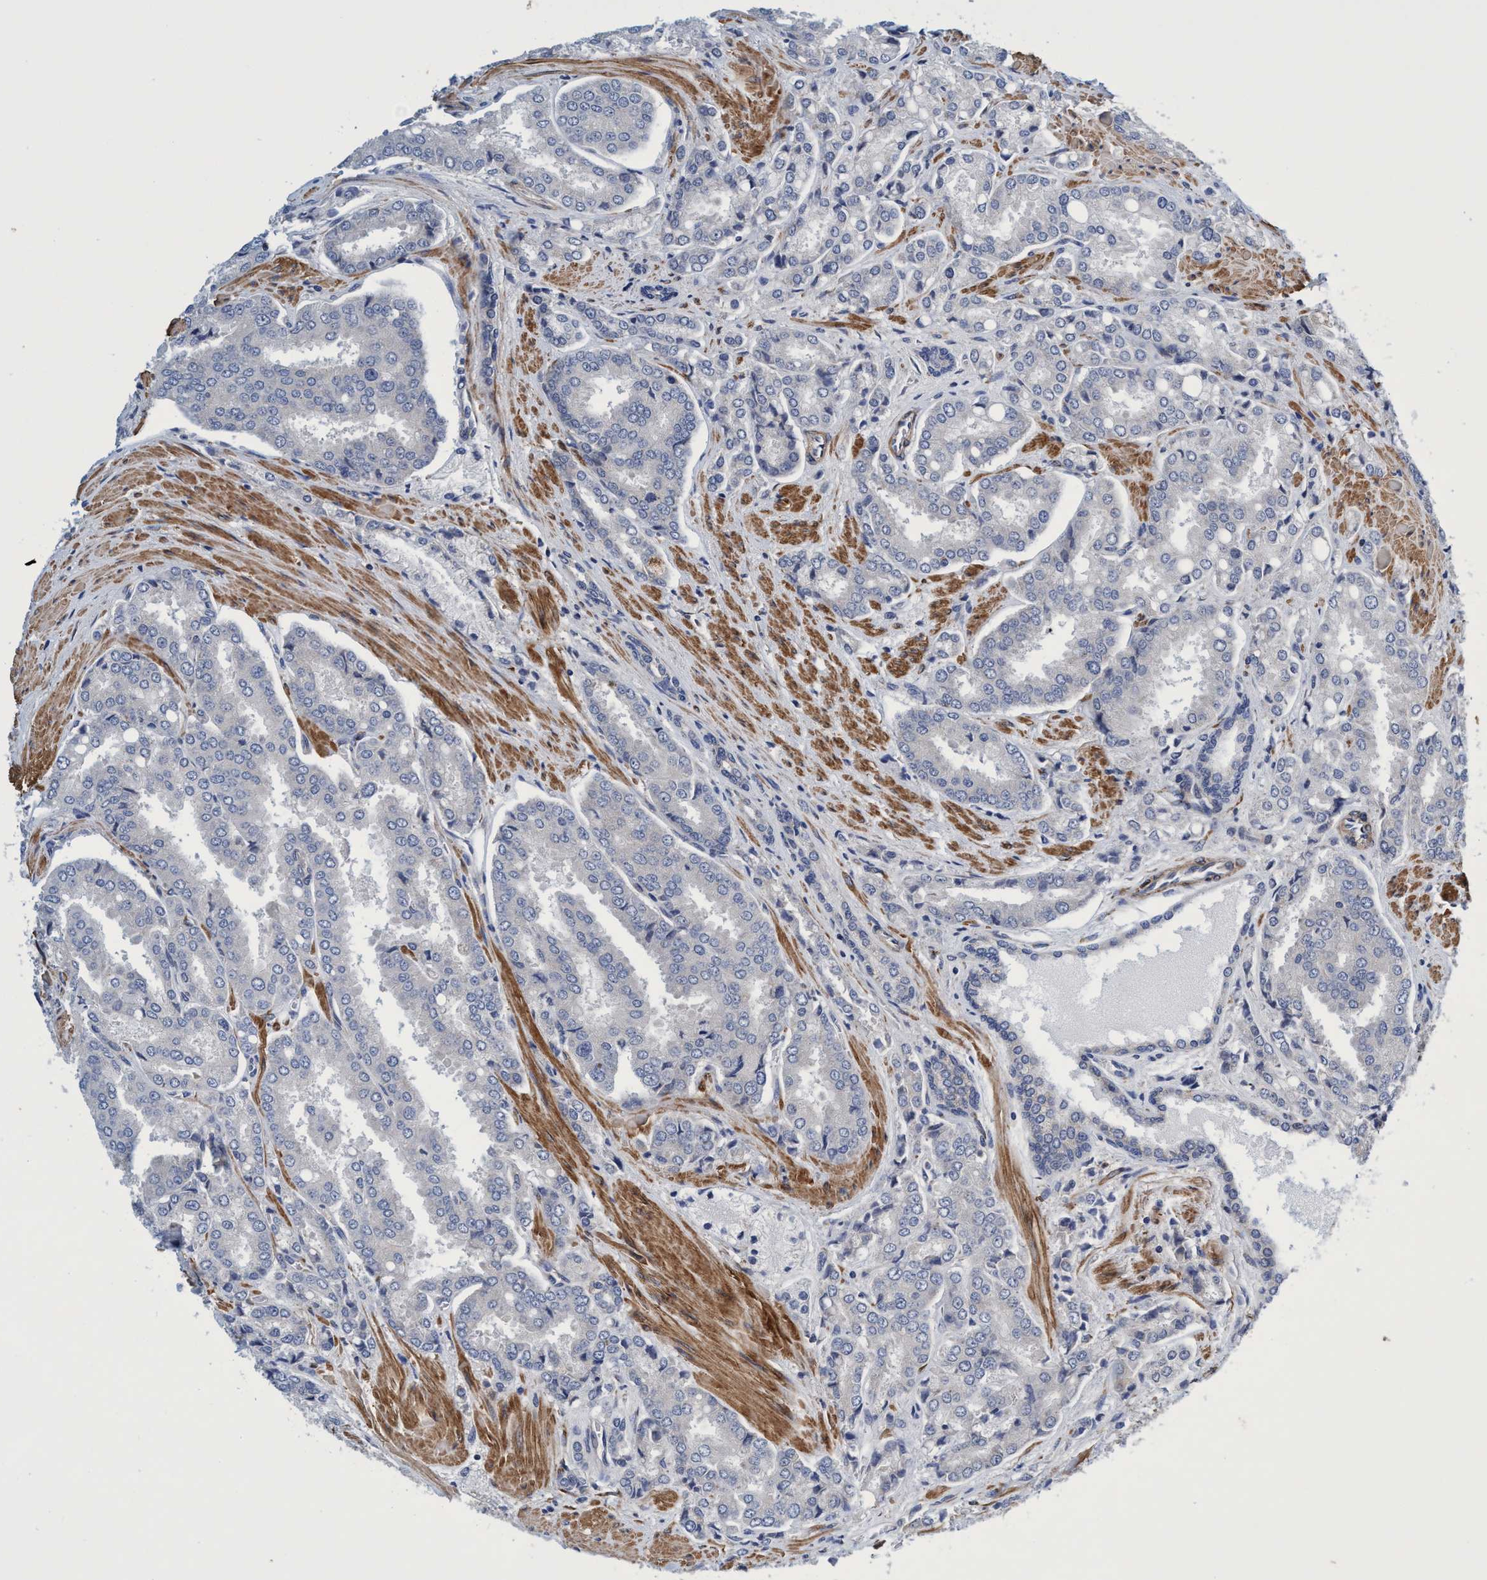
{"staining": {"intensity": "negative", "quantity": "none", "location": "none"}, "tissue": "prostate cancer", "cell_type": "Tumor cells", "image_type": "cancer", "snomed": [{"axis": "morphology", "description": "Adenocarcinoma, High grade"}, {"axis": "topography", "description": "Prostate"}], "caption": "This image is of high-grade adenocarcinoma (prostate) stained with immunohistochemistry to label a protein in brown with the nuclei are counter-stained blue. There is no expression in tumor cells.", "gene": "CALCOCO2", "patient": {"sex": "male", "age": 50}}